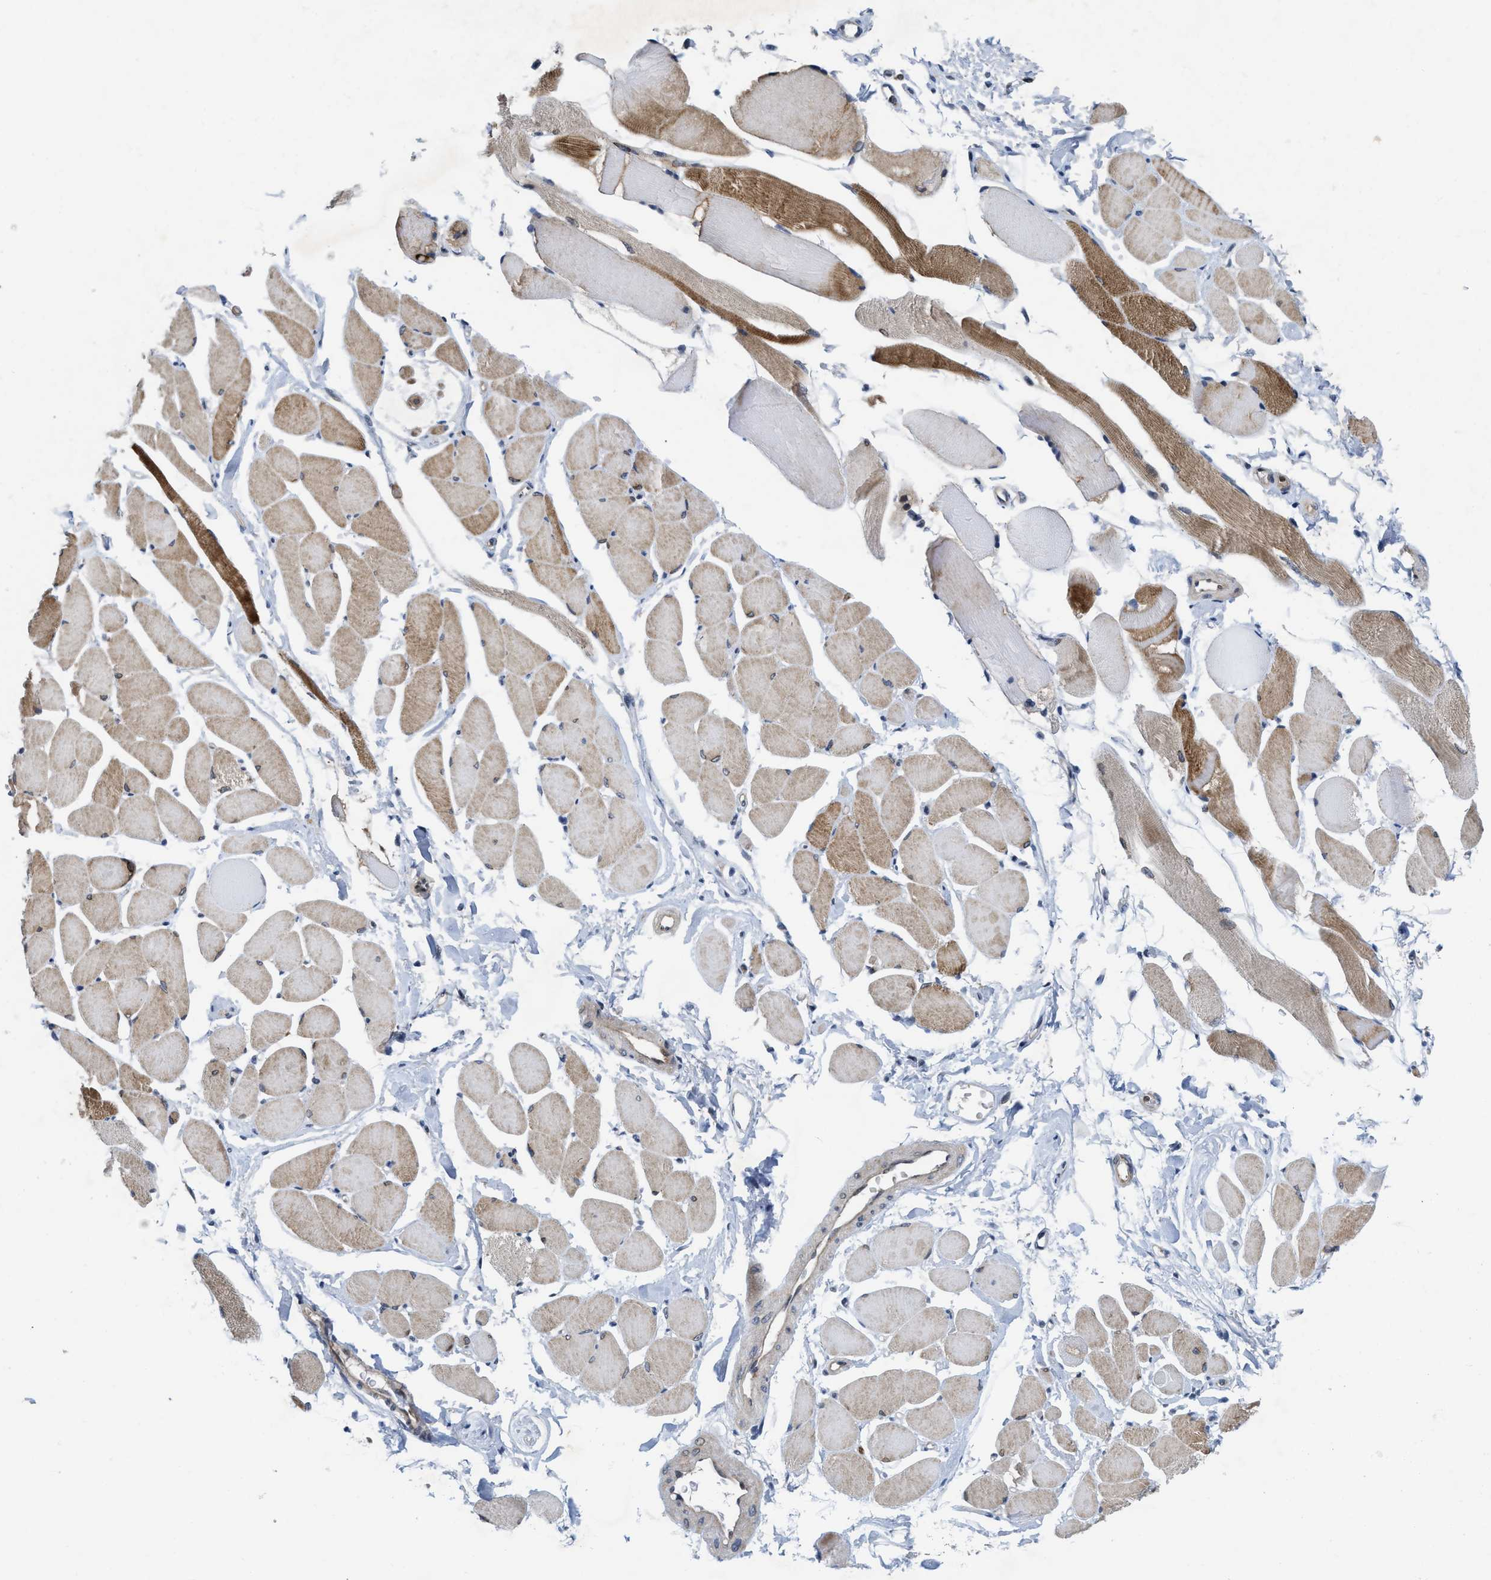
{"staining": {"intensity": "moderate", "quantity": "25%-75%", "location": "cytoplasmic/membranous"}, "tissue": "skeletal muscle", "cell_type": "Myocytes", "image_type": "normal", "snomed": [{"axis": "morphology", "description": "Normal tissue, NOS"}, {"axis": "topography", "description": "Skeletal muscle"}, {"axis": "topography", "description": "Peripheral nerve tissue"}], "caption": "Myocytes display medium levels of moderate cytoplasmic/membranous expression in approximately 25%-75% of cells in benign skeletal muscle. The protein of interest is stained brown, and the nuclei are stained in blue (DAB IHC with brightfield microscopy, high magnification).", "gene": "LDAF1", "patient": {"sex": "female", "age": 84}}